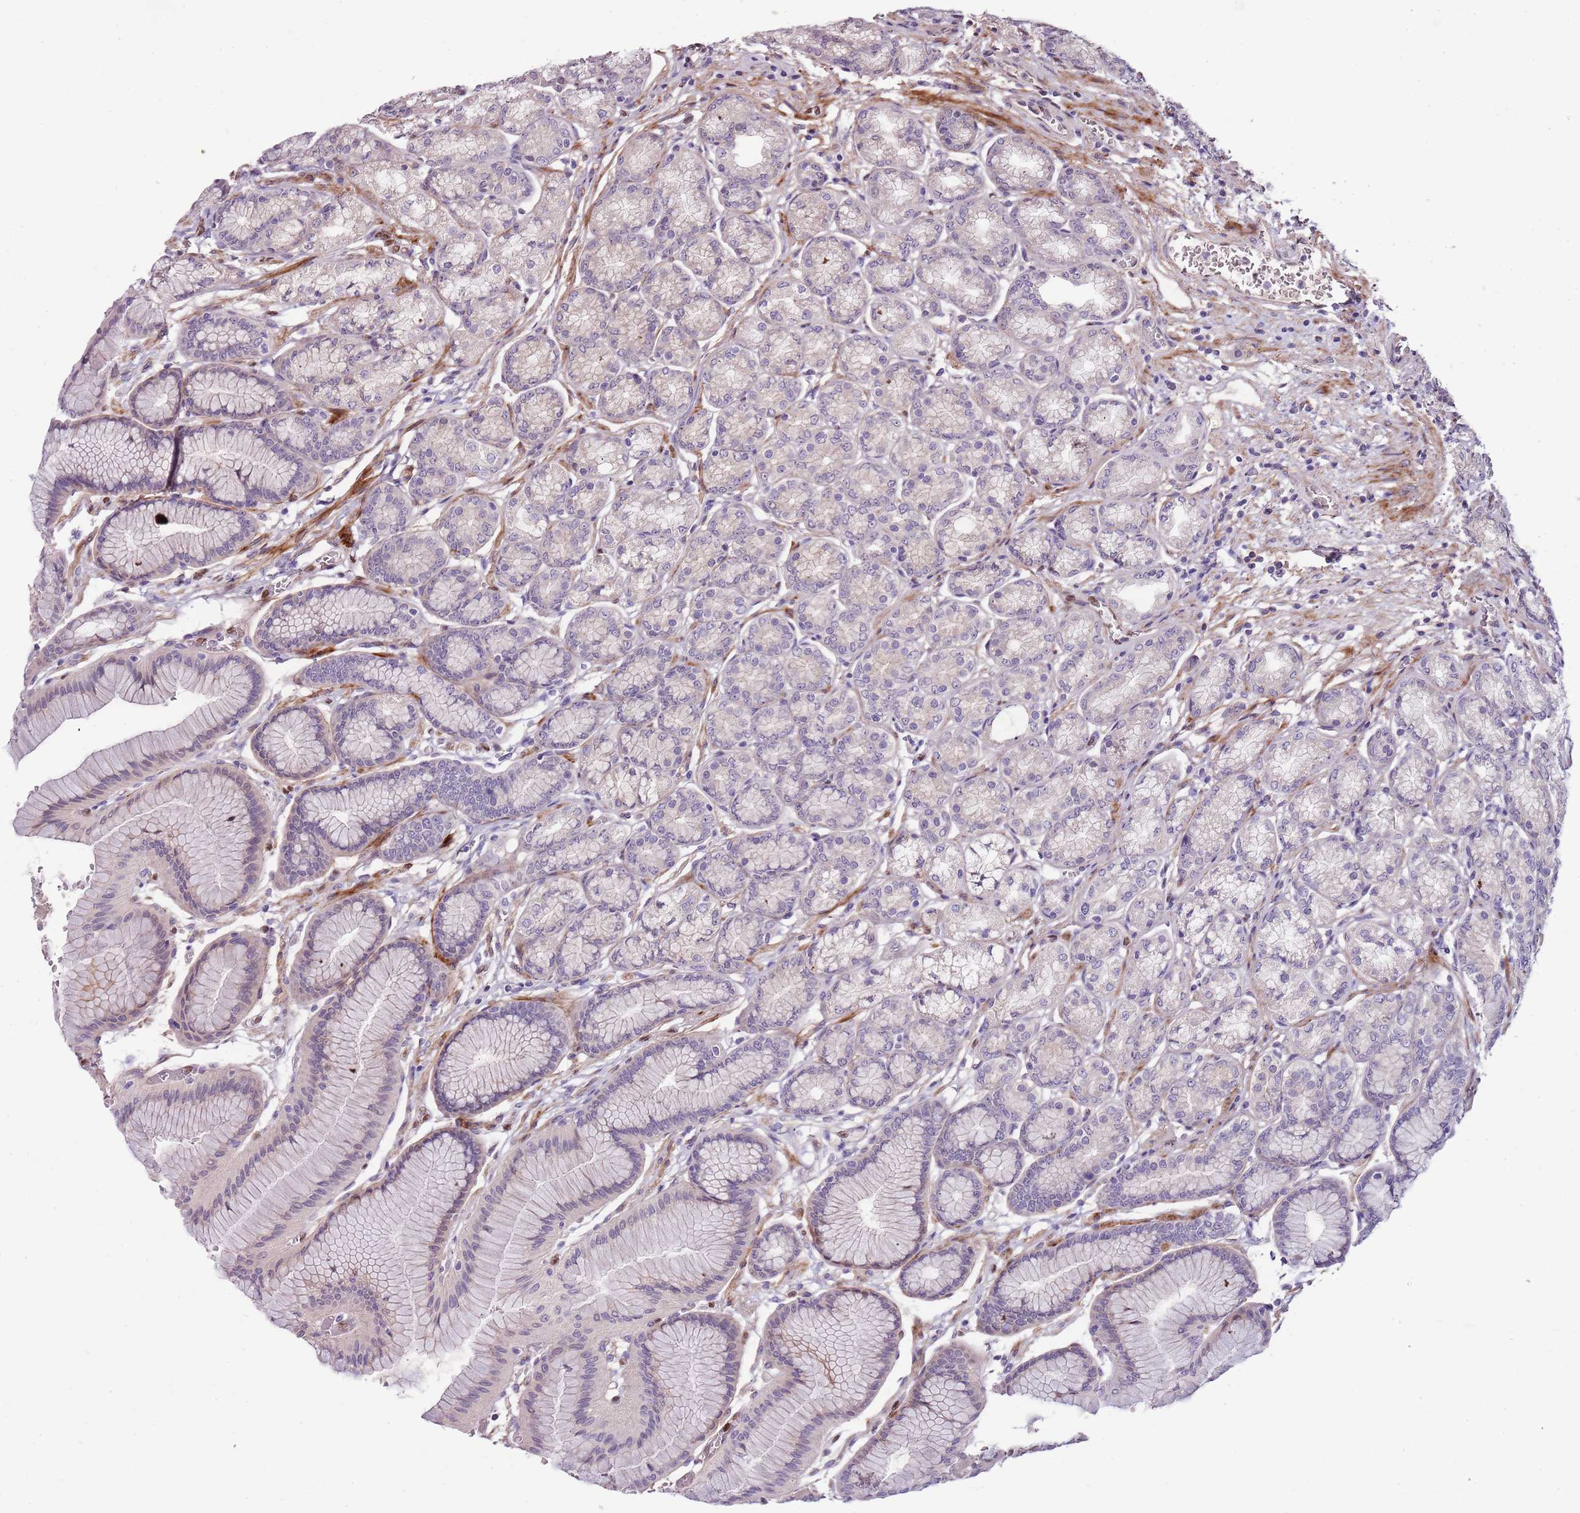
{"staining": {"intensity": "weak", "quantity": "<25%", "location": "cytoplasmic/membranous"}, "tissue": "stomach", "cell_type": "Glandular cells", "image_type": "normal", "snomed": [{"axis": "morphology", "description": "Normal tissue, NOS"}, {"axis": "morphology", "description": "Adenocarcinoma, NOS"}, {"axis": "morphology", "description": "Adenocarcinoma, High grade"}, {"axis": "topography", "description": "Stomach, upper"}, {"axis": "topography", "description": "Stomach"}], "caption": "This is a image of immunohistochemistry (IHC) staining of normal stomach, which shows no staining in glandular cells.", "gene": "NKX2", "patient": {"sex": "female", "age": 65}}